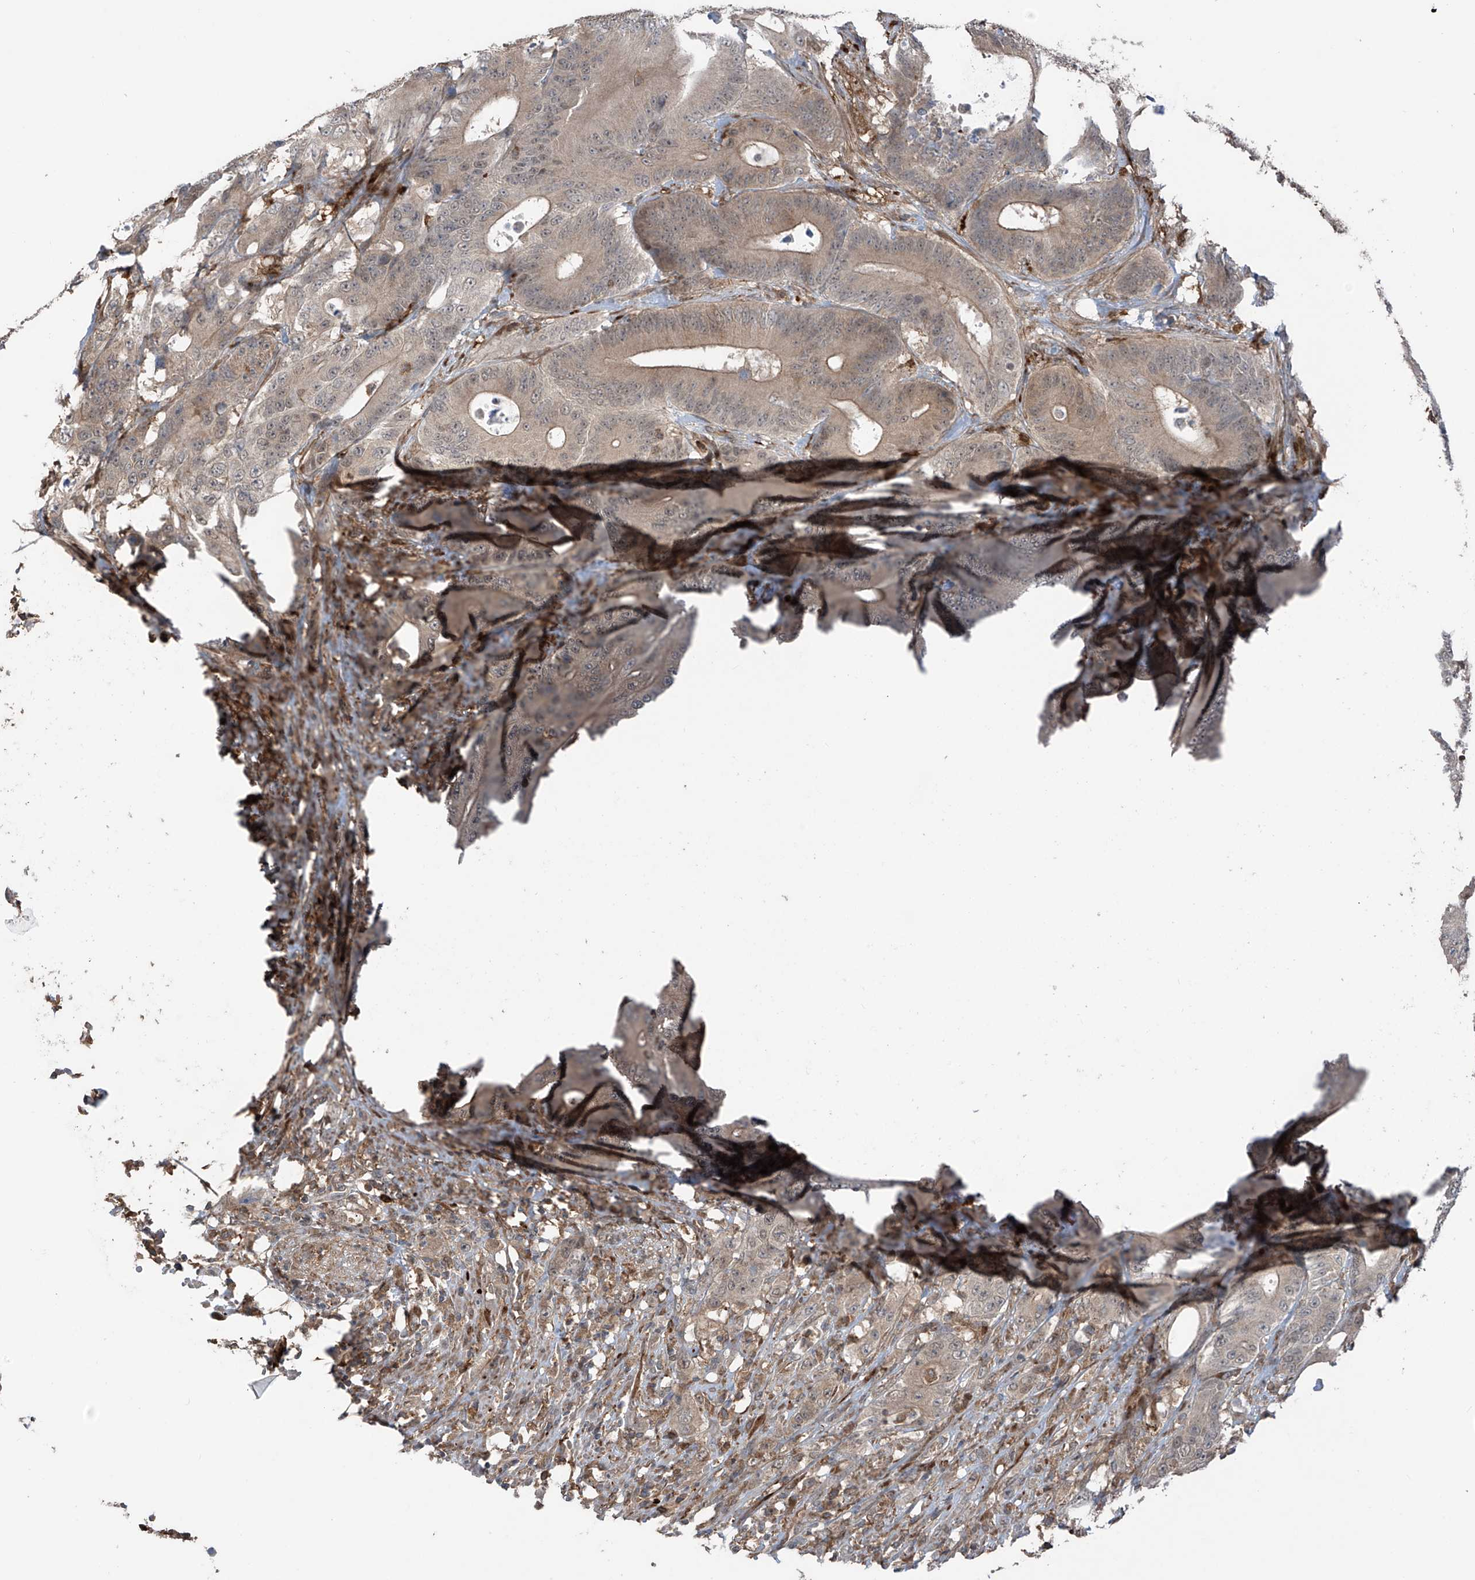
{"staining": {"intensity": "weak", "quantity": "25%-75%", "location": "cytoplasmic/membranous"}, "tissue": "colorectal cancer", "cell_type": "Tumor cells", "image_type": "cancer", "snomed": [{"axis": "morphology", "description": "Adenocarcinoma, NOS"}, {"axis": "topography", "description": "Colon"}], "caption": "Tumor cells reveal low levels of weak cytoplasmic/membranous staining in approximately 25%-75% of cells in human colorectal cancer.", "gene": "SAMD3", "patient": {"sex": "male", "age": 83}}